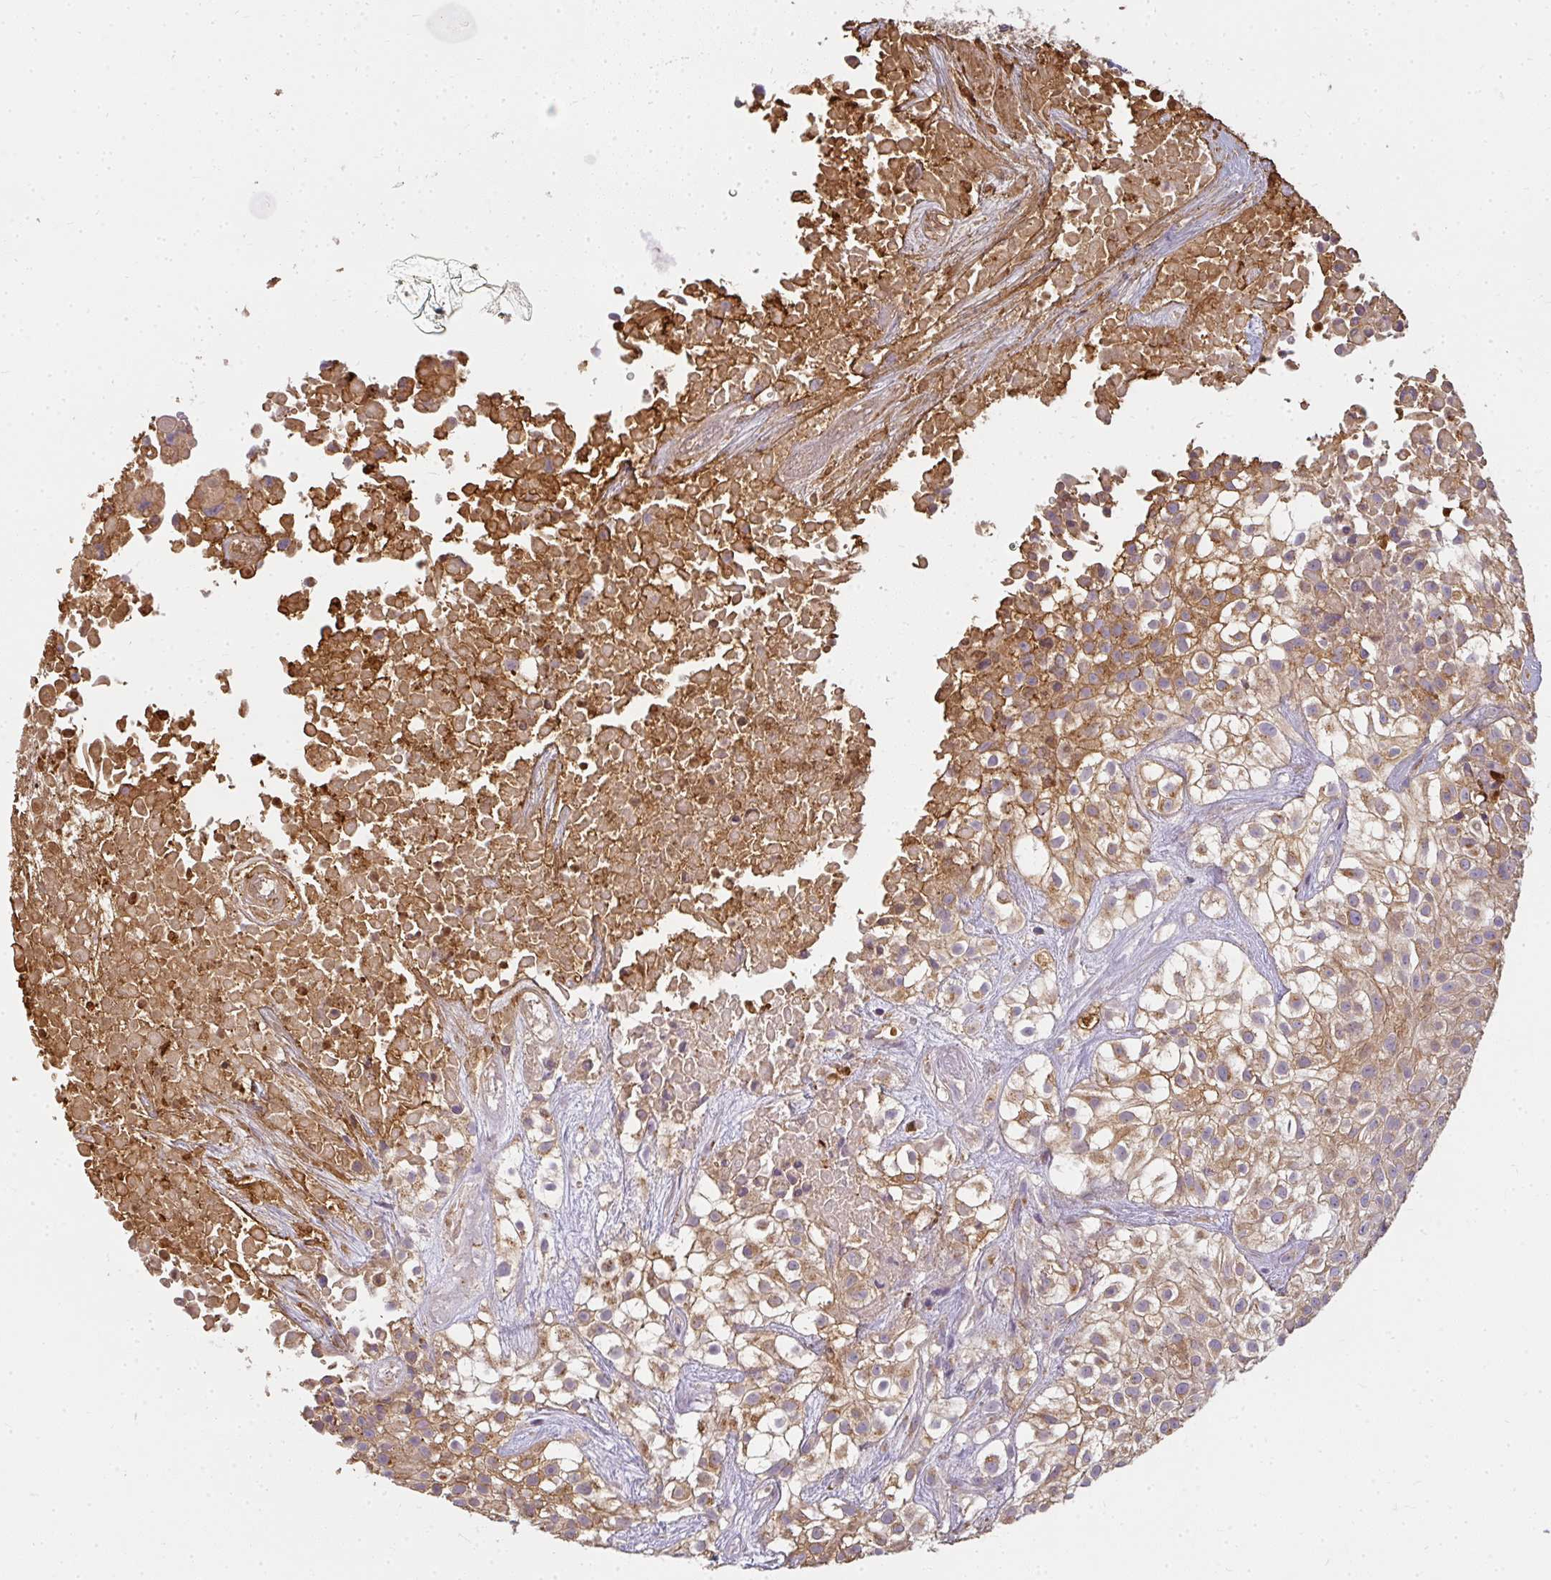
{"staining": {"intensity": "moderate", "quantity": ">75%", "location": "cytoplasmic/membranous"}, "tissue": "urothelial cancer", "cell_type": "Tumor cells", "image_type": "cancer", "snomed": [{"axis": "morphology", "description": "Urothelial carcinoma, High grade"}, {"axis": "topography", "description": "Urinary bladder"}], "caption": "Urothelial cancer stained with a brown dye displays moderate cytoplasmic/membranous positive positivity in about >75% of tumor cells.", "gene": "CNTRL", "patient": {"sex": "male", "age": 56}}